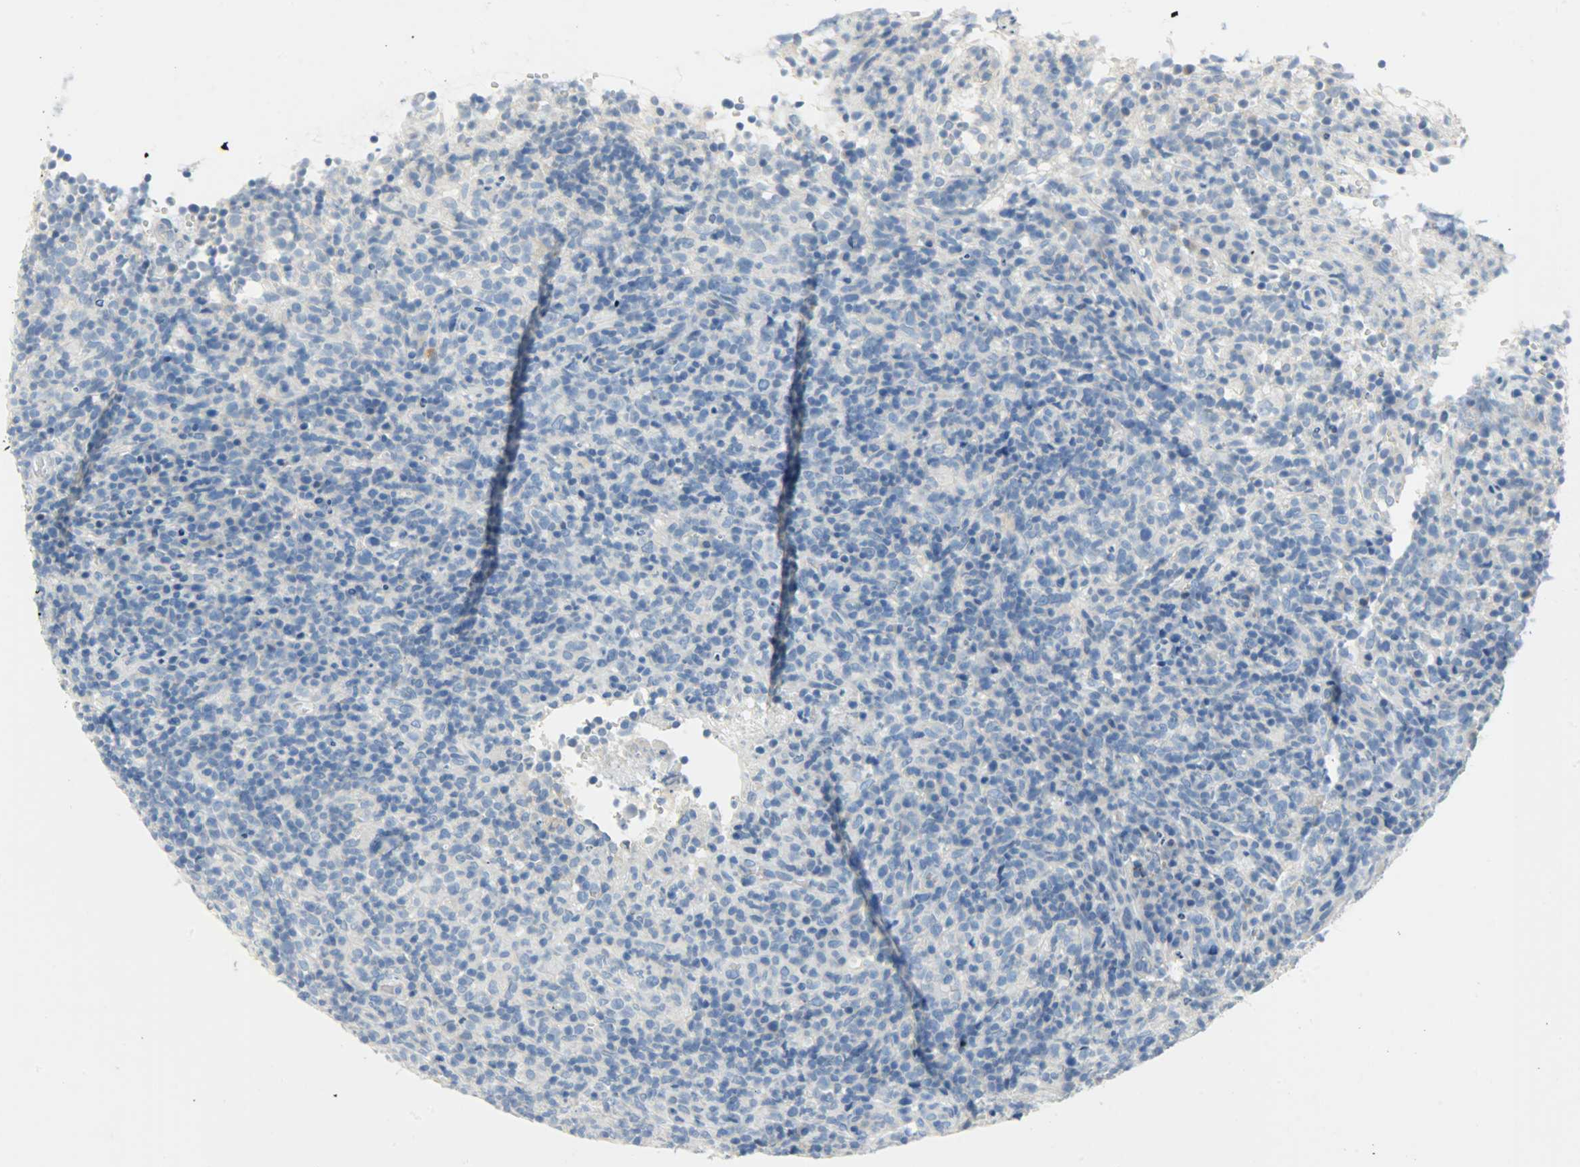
{"staining": {"intensity": "negative", "quantity": "none", "location": "none"}, "tissue": "lymphoma", "cell_type": "Tumor cells", "image_type": "cancer", "snomed": [{"axis": "morphology", "description": "Malignant lymphoma, non-Hodgkin's type, High grade"}, {"axis": "topography", "description": "Lymph node"}], "caption": "Immunohistochemistry histopathology image of lymphoma stained for a protein (brown), which shows no staining in tumor cells.", "gene": "PROM1", "patient": {"sex": "female", "age": 76}}